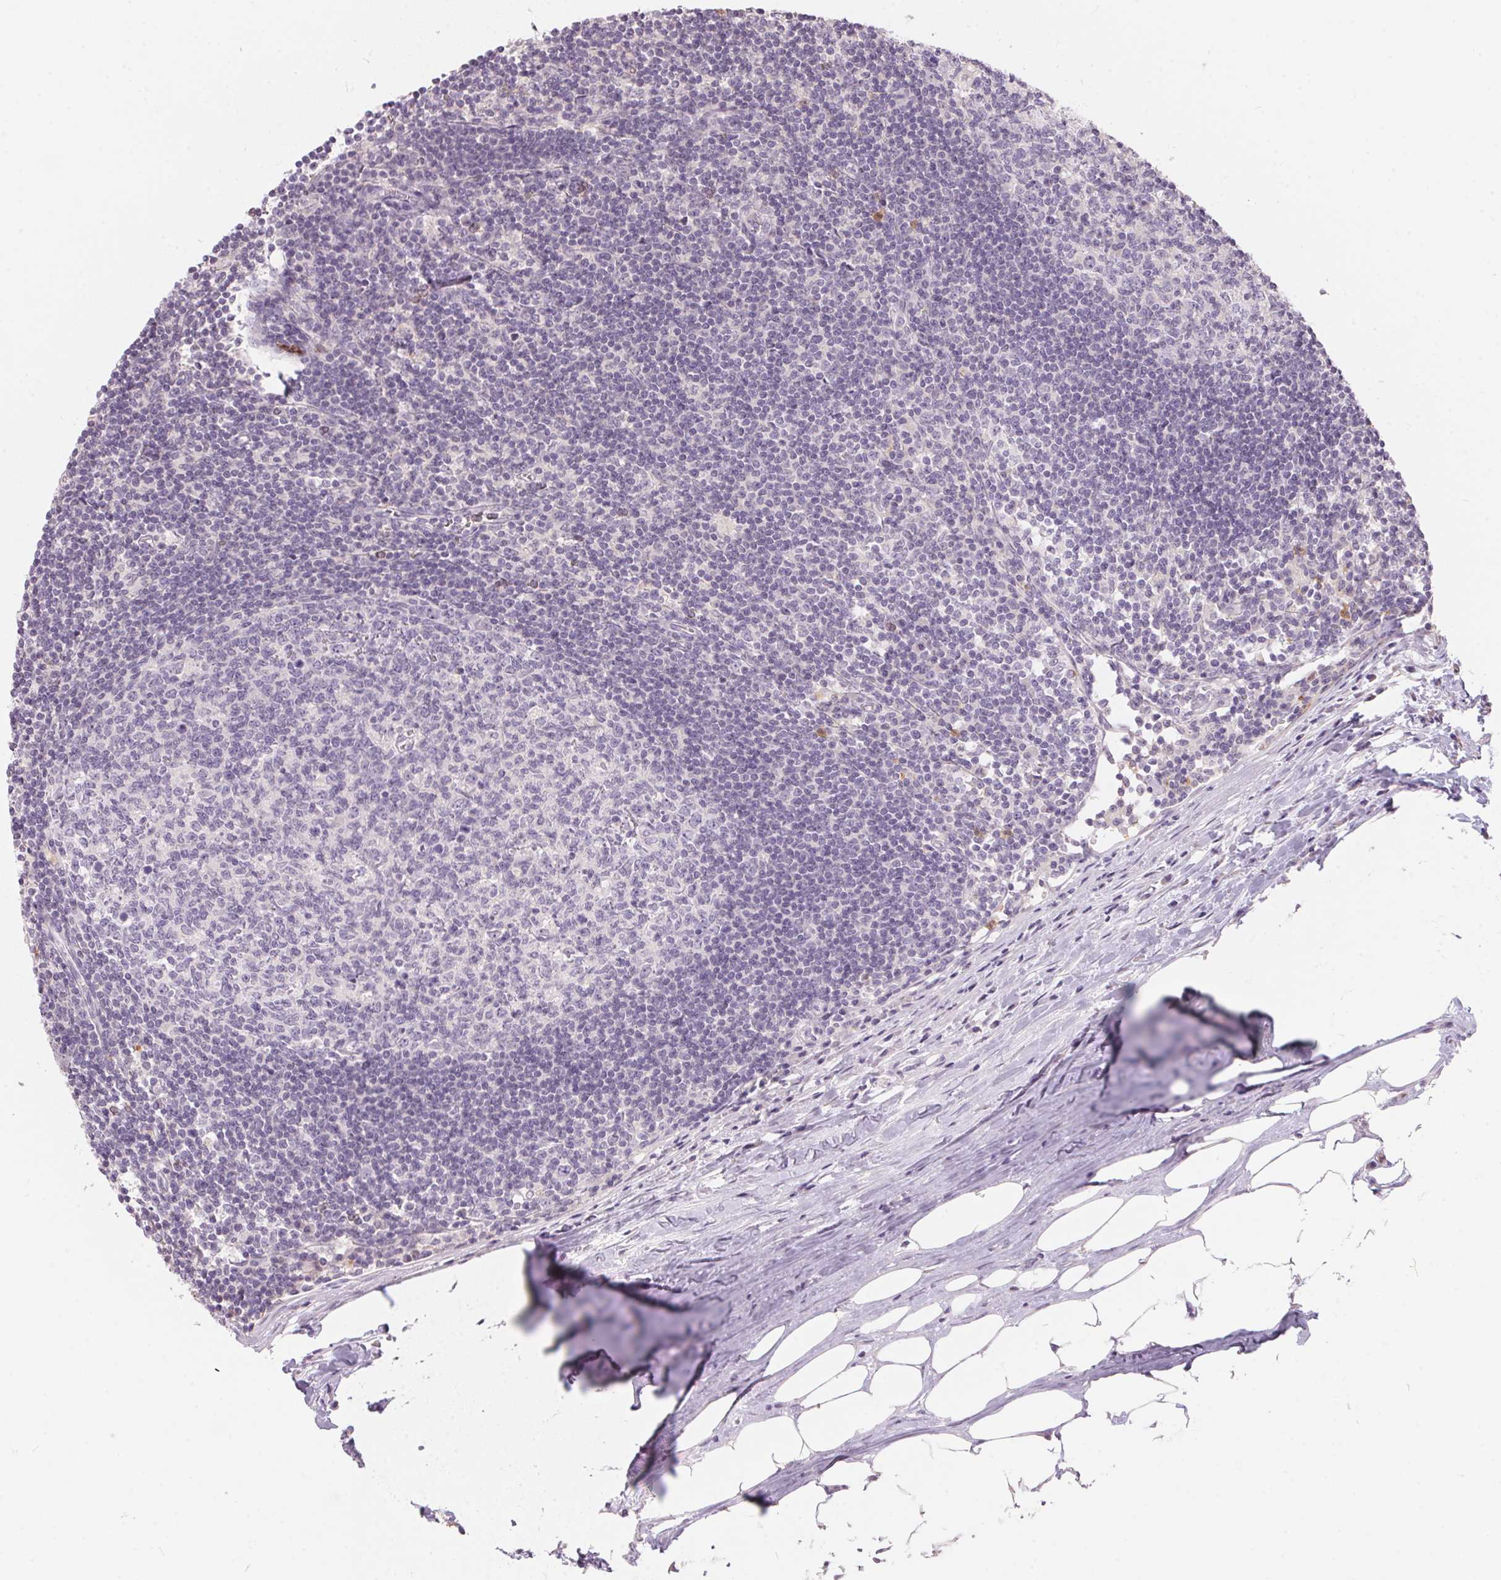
{"staining": {"intensity": "negative", "quantity": "none", "location": "none"}, "tissue": "lymph node", "cell_type": "Germinal center cells", "image_type": "normal", "snomed": [{"axis": "morphology", "description": "Normal tissue, NOS"}, {"axis": "topography", "description": "Lymph node"}], "caption": "Immunohistochemistry (IHC) photomicrograph of benign lymph node: human lymph node stained with DAB (3,3'-diaminobenzidine) exhibits no significant protein expression in germinal center cells. (DAB (3,3'-diaminobenzidine) IHC, high magnification).", "gene": "SERPINB1", "patient": {"sex": "male", "age": 67}}